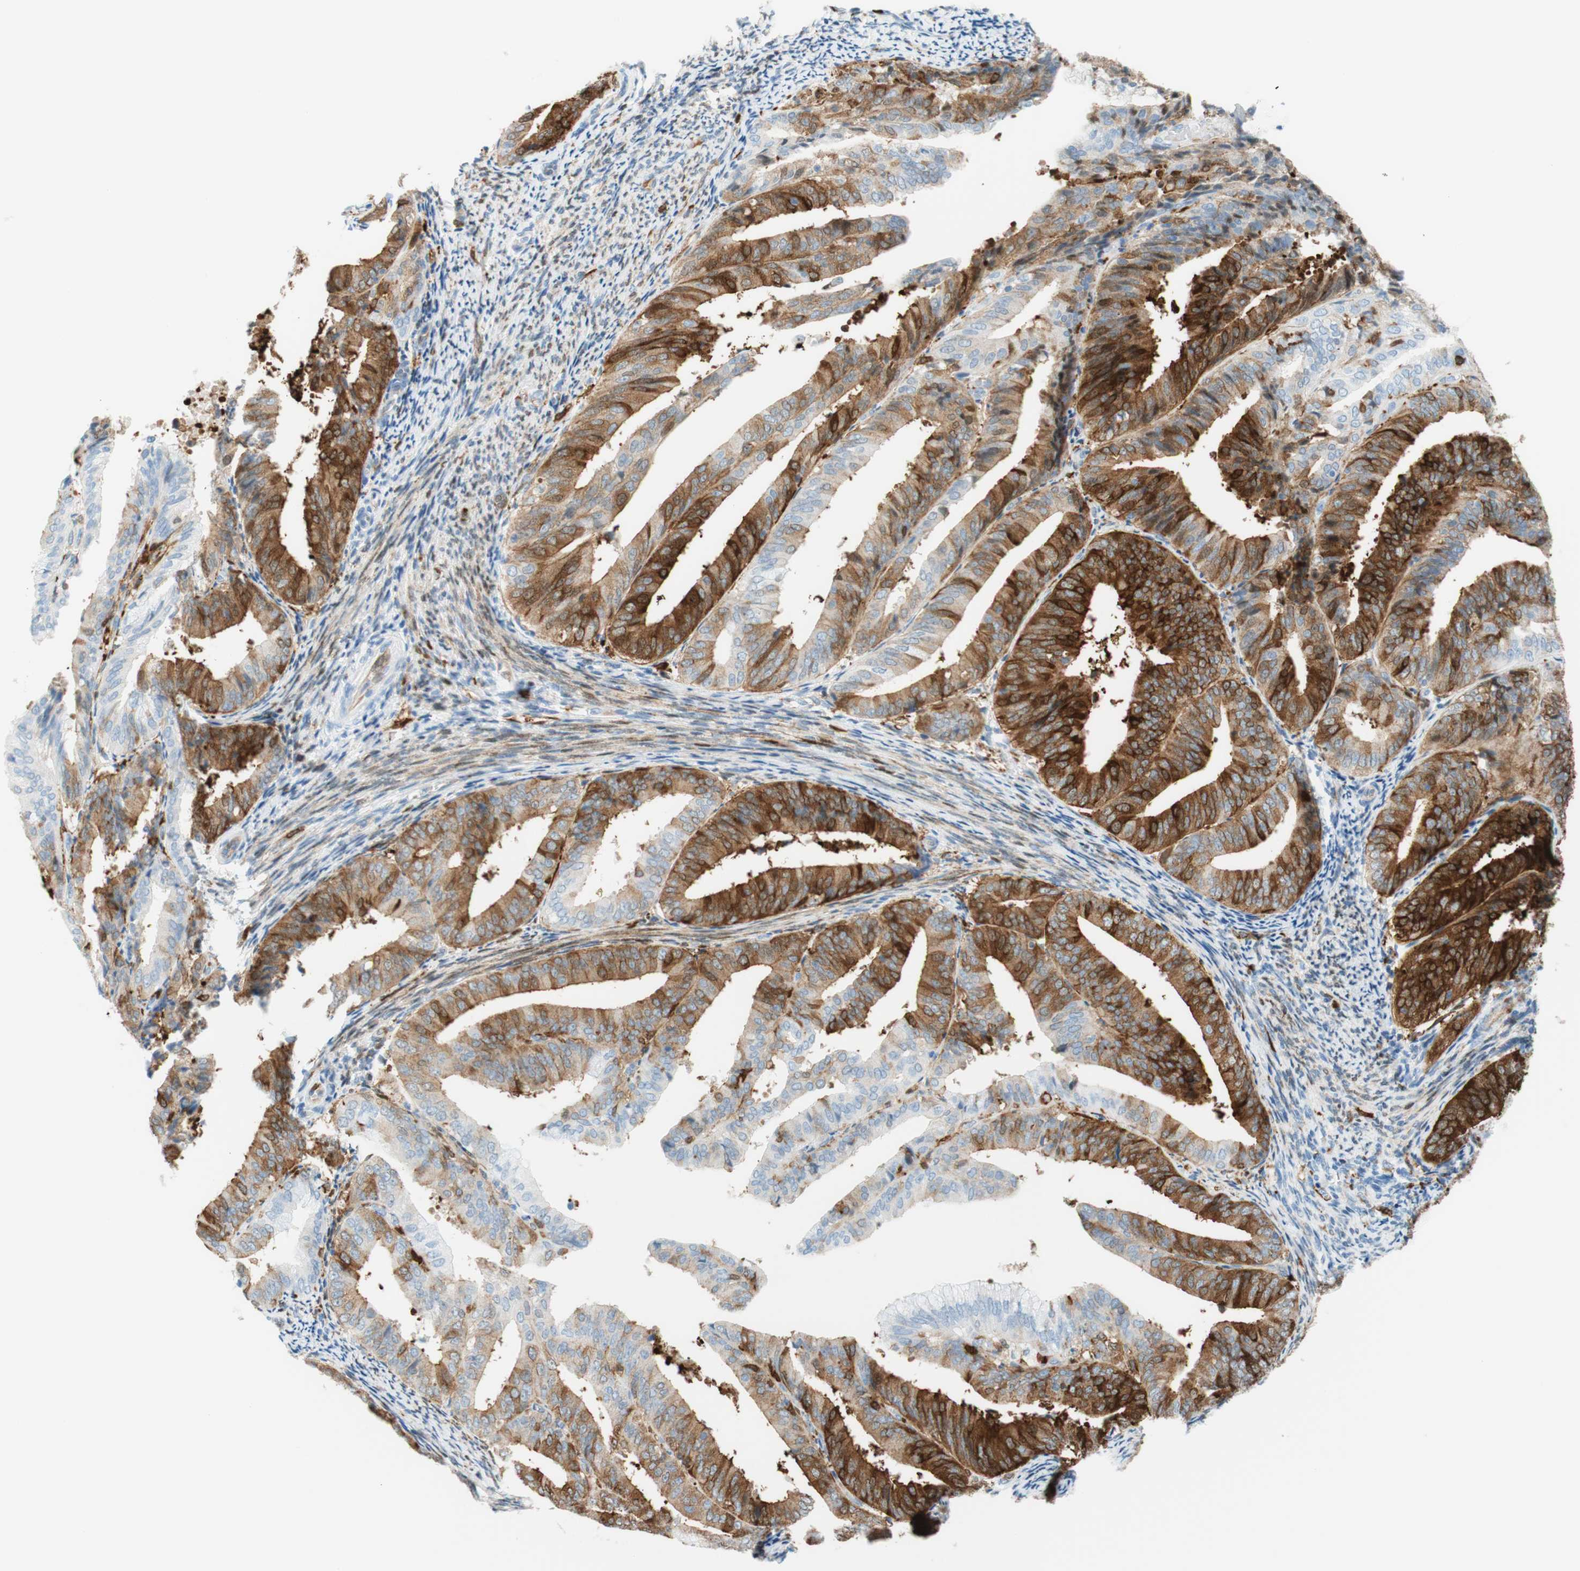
{"staining": {"intensity": "strong", "quantity": "25%-75%", "location": "cytoplasmic/membranous"}, "tissue": "endometrial cancer", "cell_type": "Tumor cells", "image_type": "cancer", "snomed": [{"axis": "morphology", "description": "Adenocarcinoma, NOS"}, {"axis": "topography", "description": "Endometrium"}], "caption": "Adenocarcinoma (endometrial) stained with a protein marker demonstrates strong staining in tumor cells.", "gene": "STMN1", "patient": {"sex": "female", "age": 63}}